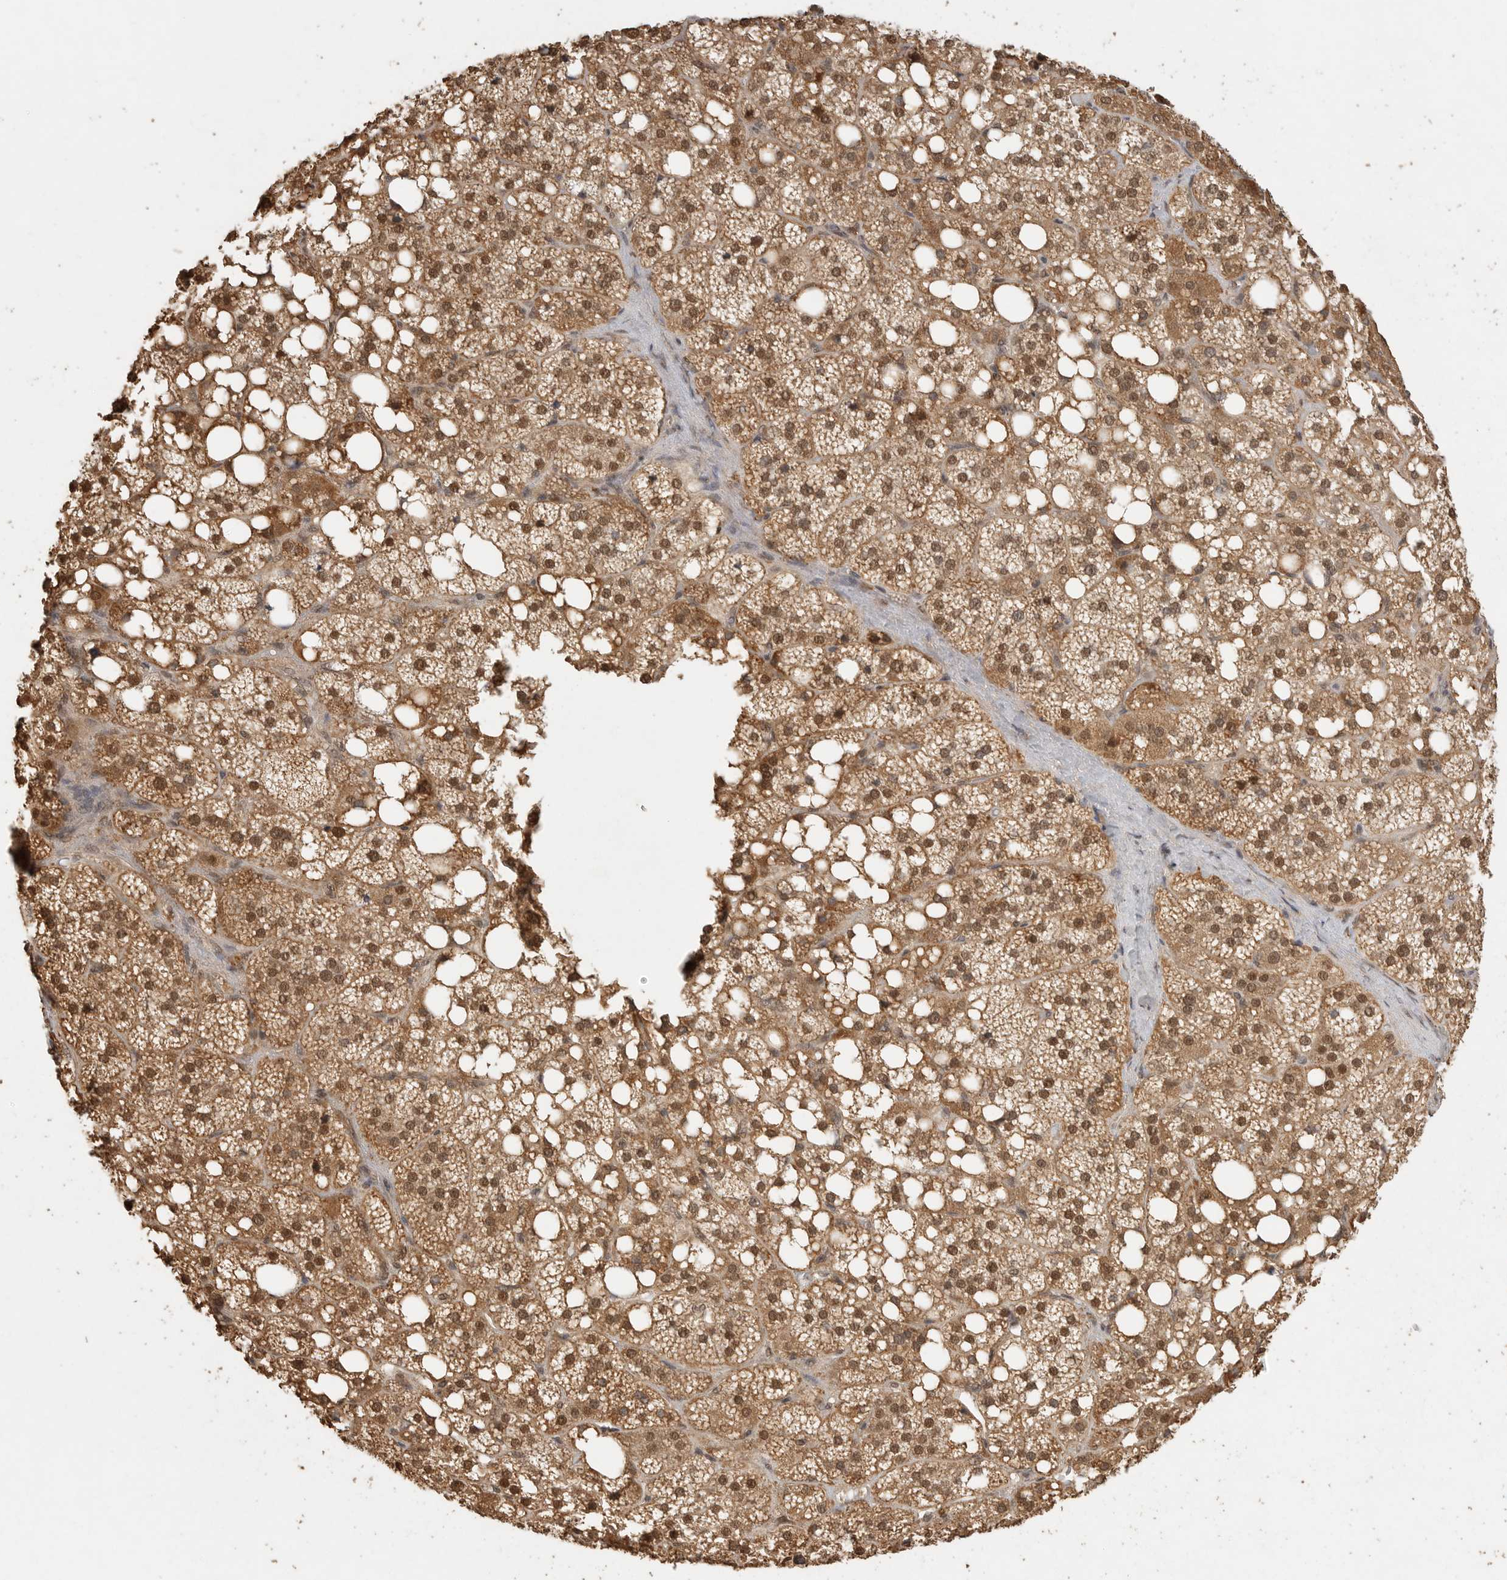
{"staining": {"intensity": "strong", "quantity": ">75%", "location": "cytoplasmic/membranous,nuclear"}, "tissue": "adrenal gland", "cell_type": "Glandular cells", "image_type": "normal", "snomed": [{"axis": "morphology", "description": "Normal tissue, NOS"}, {"axis": "topography", "description": "Adrenal gland"}], "caption": "This is a histology image of immunohistochemistry staining of normal adrenal gland, which shows strong positivity in the cytoplasmic/membranous,nuclear of glandular cells.", "gene": "DFFA", "patient": {"sex": "female", "age": 59}}